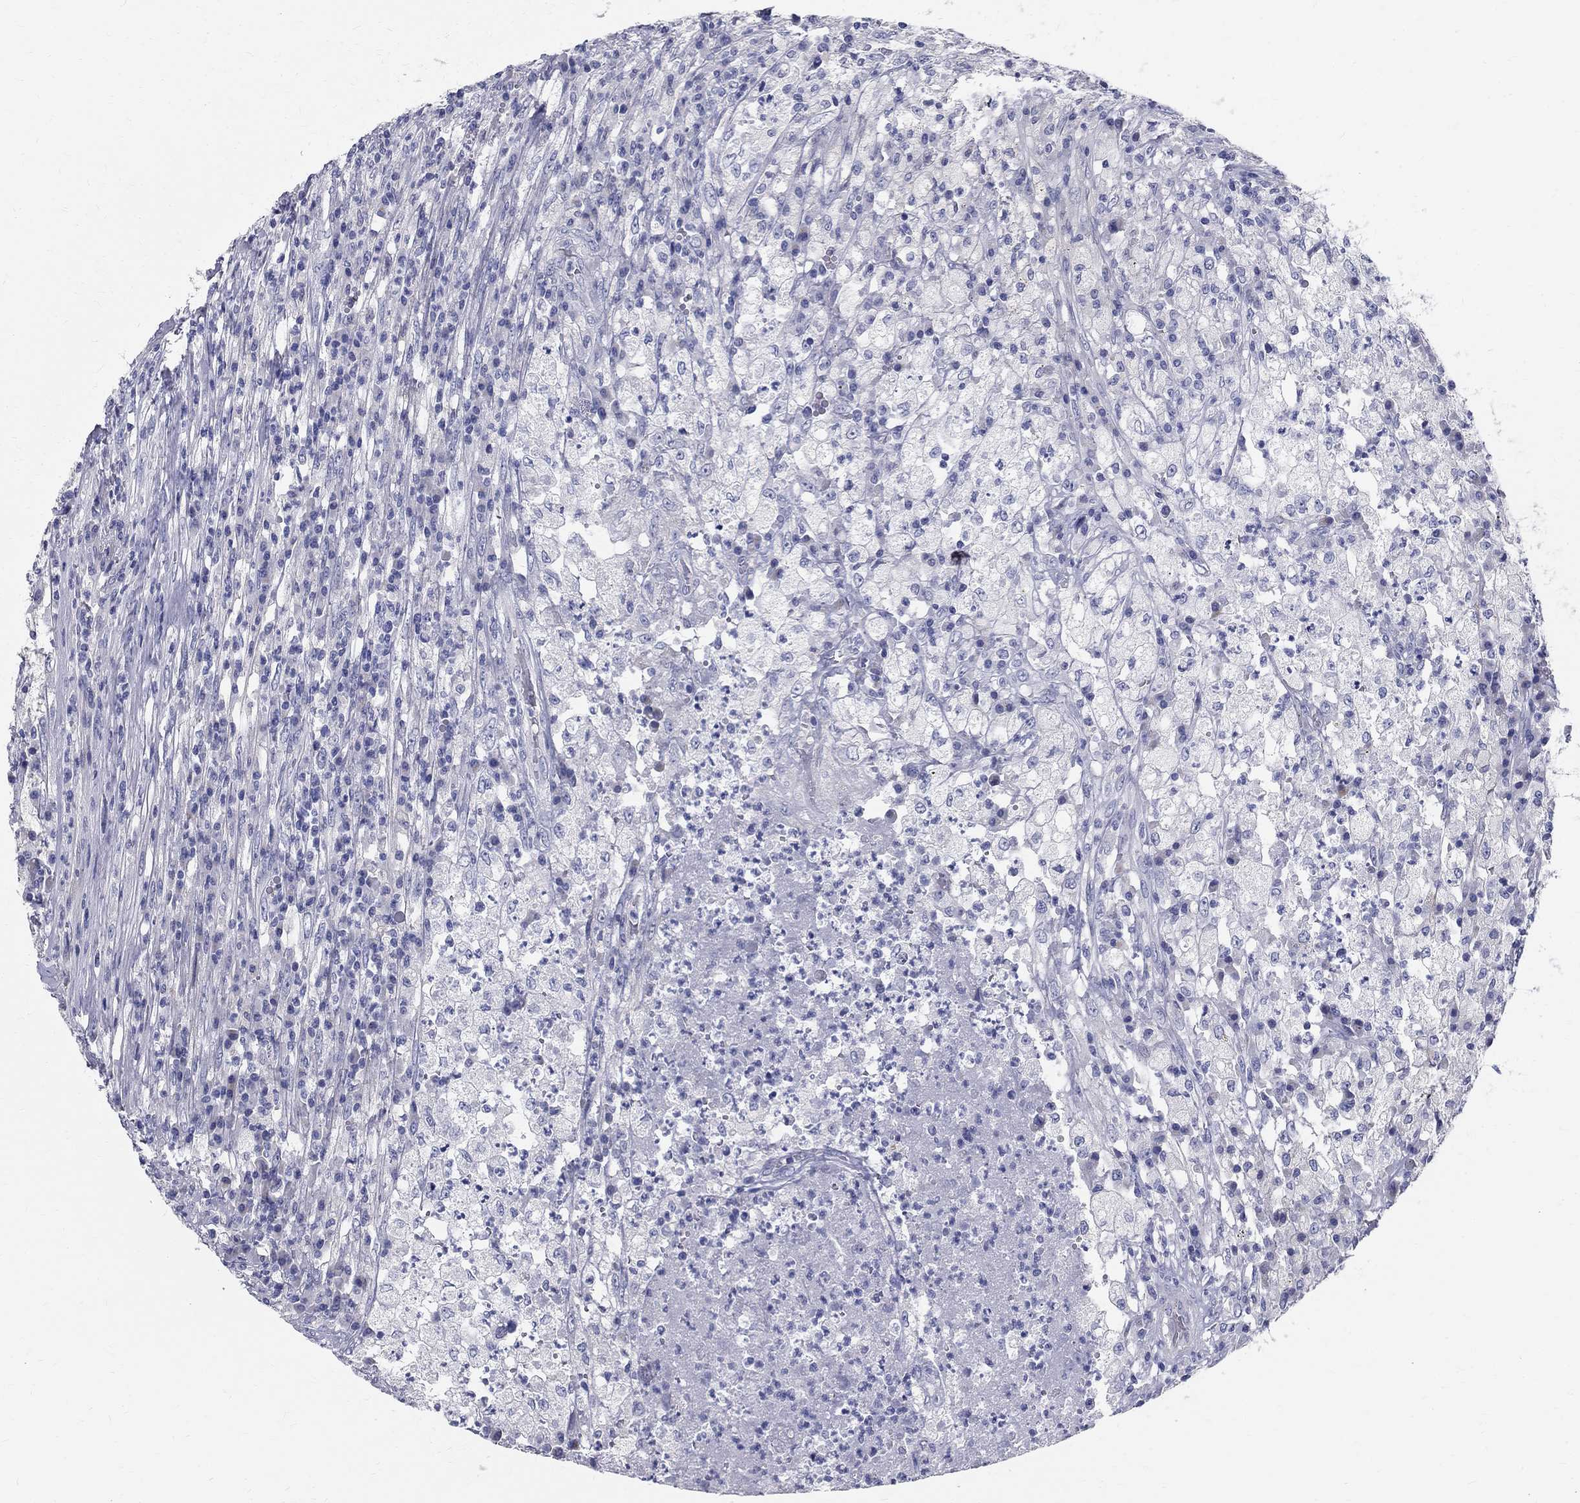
{"staining": {"intensity": "negative", "quantity": "none", "location": "none"}, "tissue": "testis cancer", "cell_type": "Tumor cells", "image_type": "cancer", "snomed": [{"axis": "morphology", "description": "Necrosis, NOS"}, {"axis": "morphology", "description": "Carcinoma, Embryonal, NOS"}, {"axis": "topography", "description": "Testis"}], "caption": "This is a image of immunohistochemistry (IHC) staining of testis embryonal carcinoma, which shows no staining in tumor cells.", "gene": "TGM4", "patient": {"sex": "male", "age": 19}}